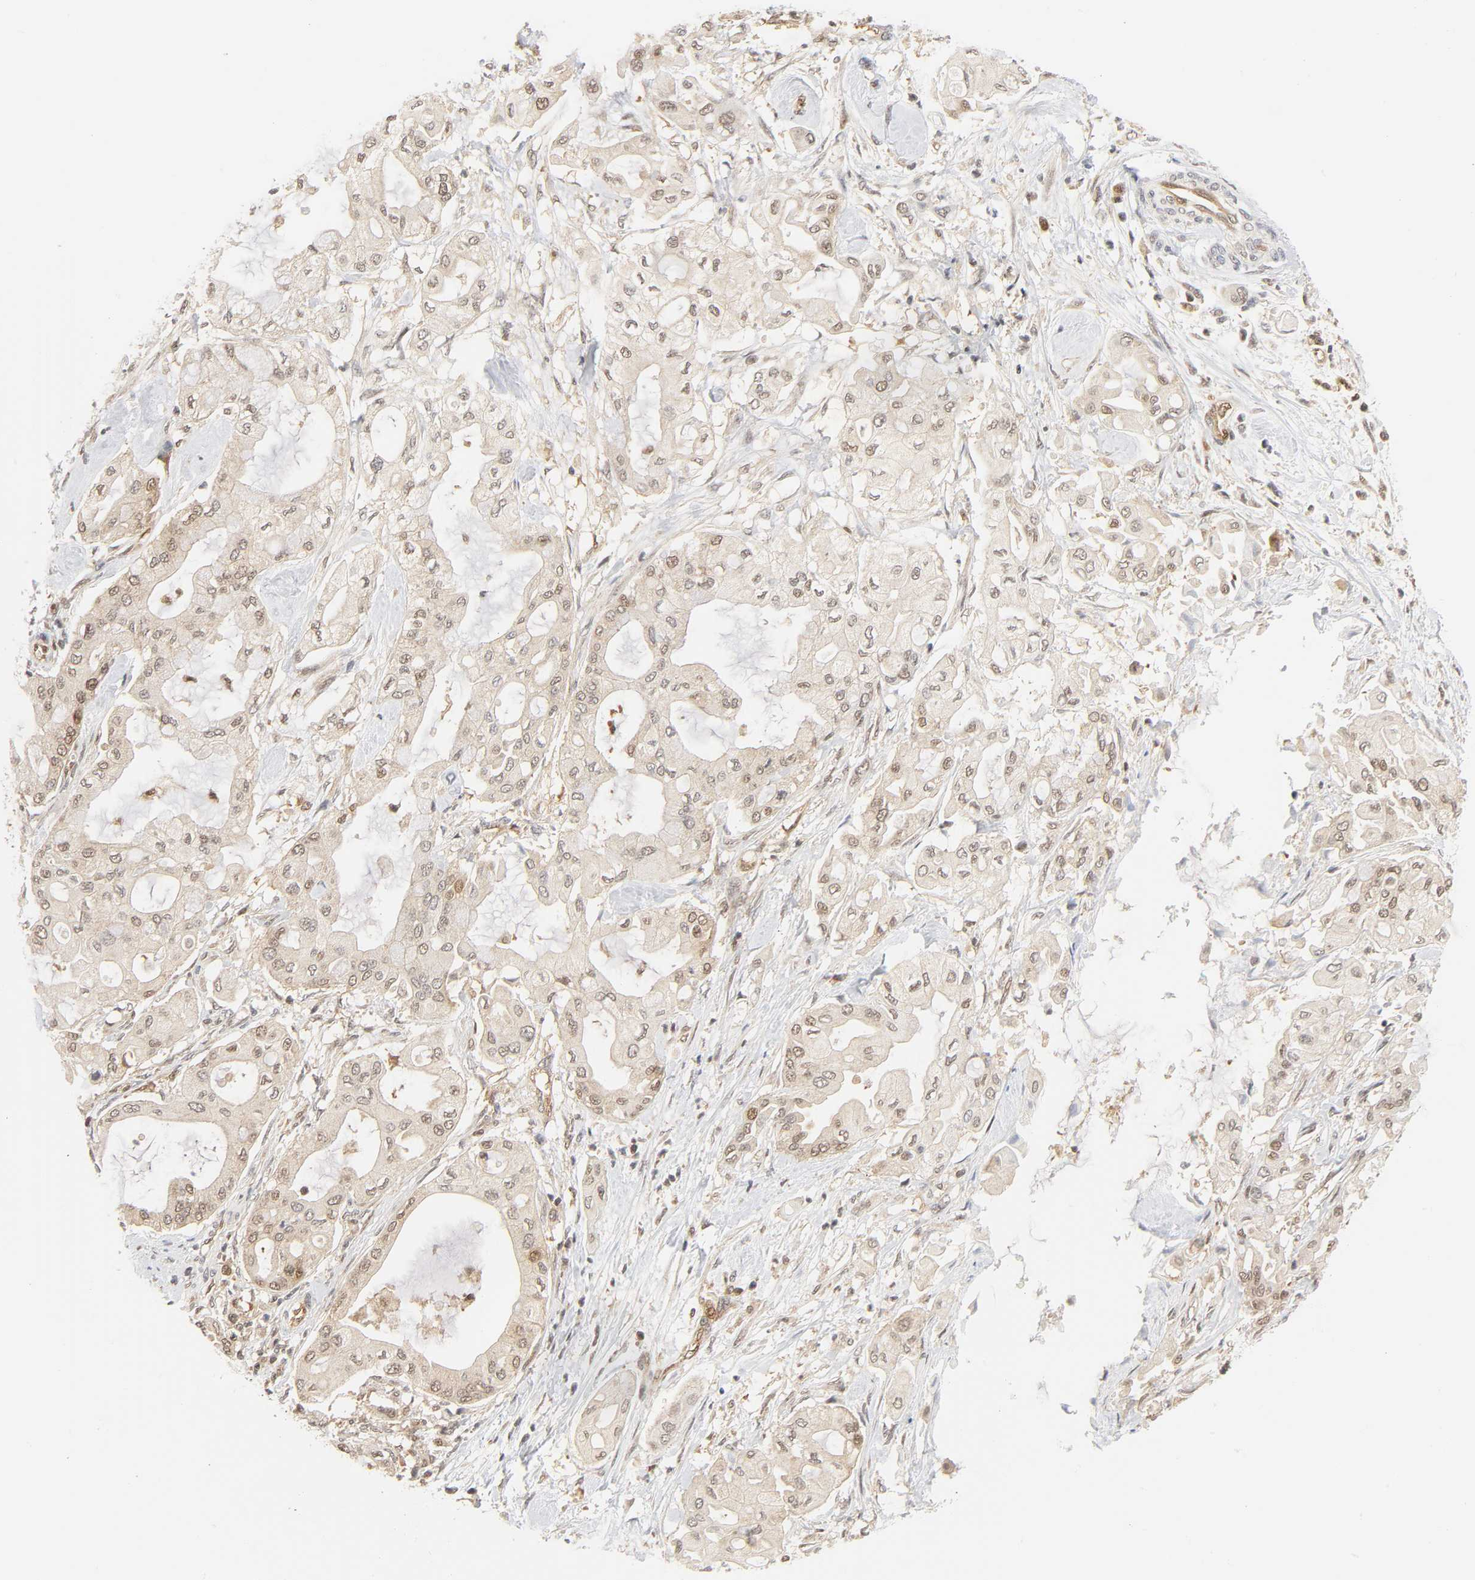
{"staining": {"intensity": "weak", "quantity": ">75%", "location": "nuclear"}, "tissue": "pancreatic cancer", "cell_type": "Tumor cells", "image_type": "cancer", "snomed": [{"axis": "morphology", "description": "Adenocarcinoma, NOS"}, {"axis": "morphology", "description": "Adenocarcinoma, metastatic, NOS"}, {"axis": "topography", "description": "Lymph node"}, {"axis": "topography", "description": "Pancreas"}, {"axis": "topography", "description": "Duodenum"}], "caption": "Immunohistochemistry photomicrograph of metastatic adenocarcinoma (pancreatic) stained for a protein (brown), which reveals low levels of weak nuclear expression in approximately >75% of tumor cells.", "gene": "CDC37", "patient": {"sex": "female", "age": 64}}